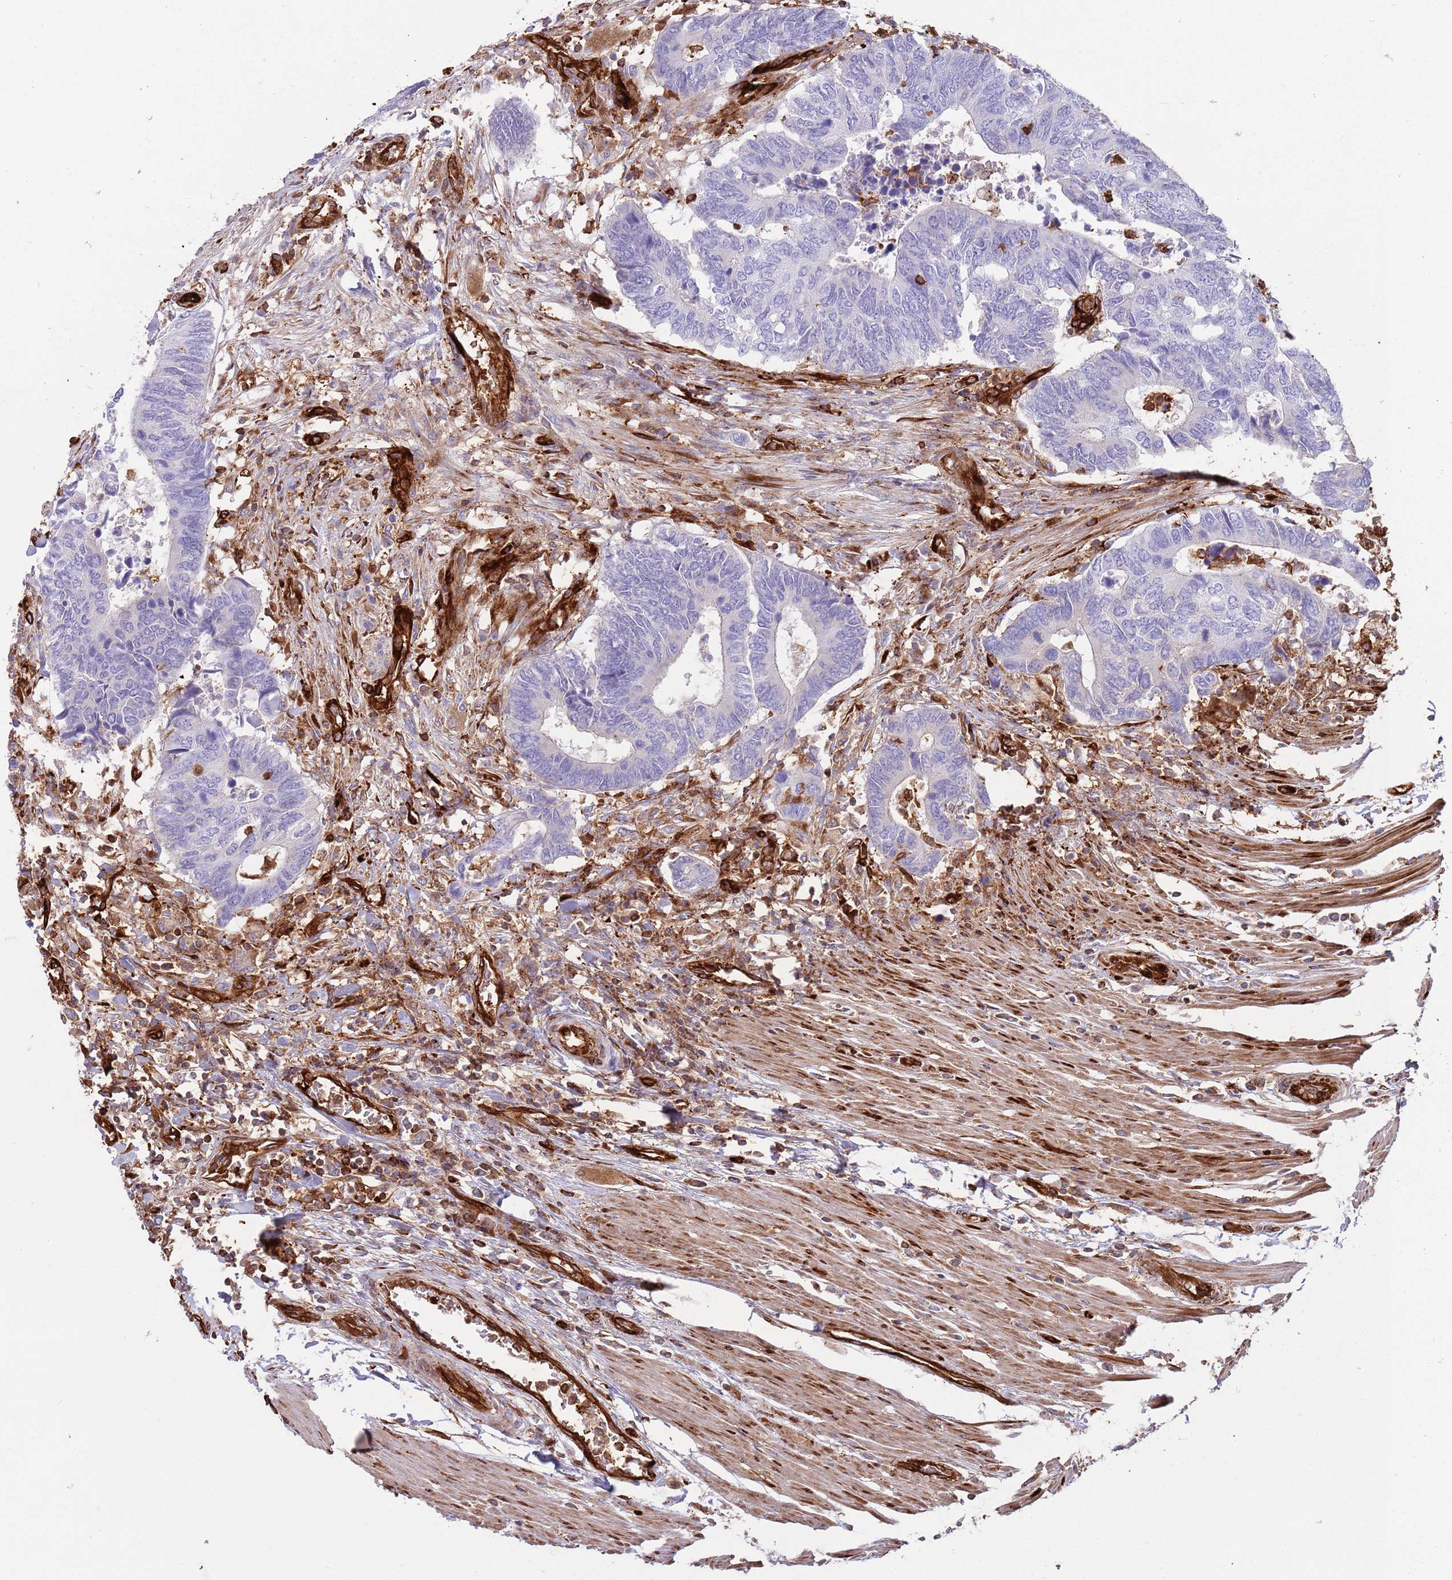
{"staining": {"intensity": "negative", "quantity": "none", "location": "none"}, "tissue": "colorectal cancer", "cell_type": "Tumor cells", "image_type": "cancer", "snomed": [{"axis": "morphology", "description": "Adenocarcinoma, NOS"}, {"axis": "topography", "description": "Colon"}], "caption": "Histopathology image shows no protein expression in tumor cells of colorectal cancer tissue.", "gene": "KBTBD7", "patient": {"sex": "male", "age": 87}}